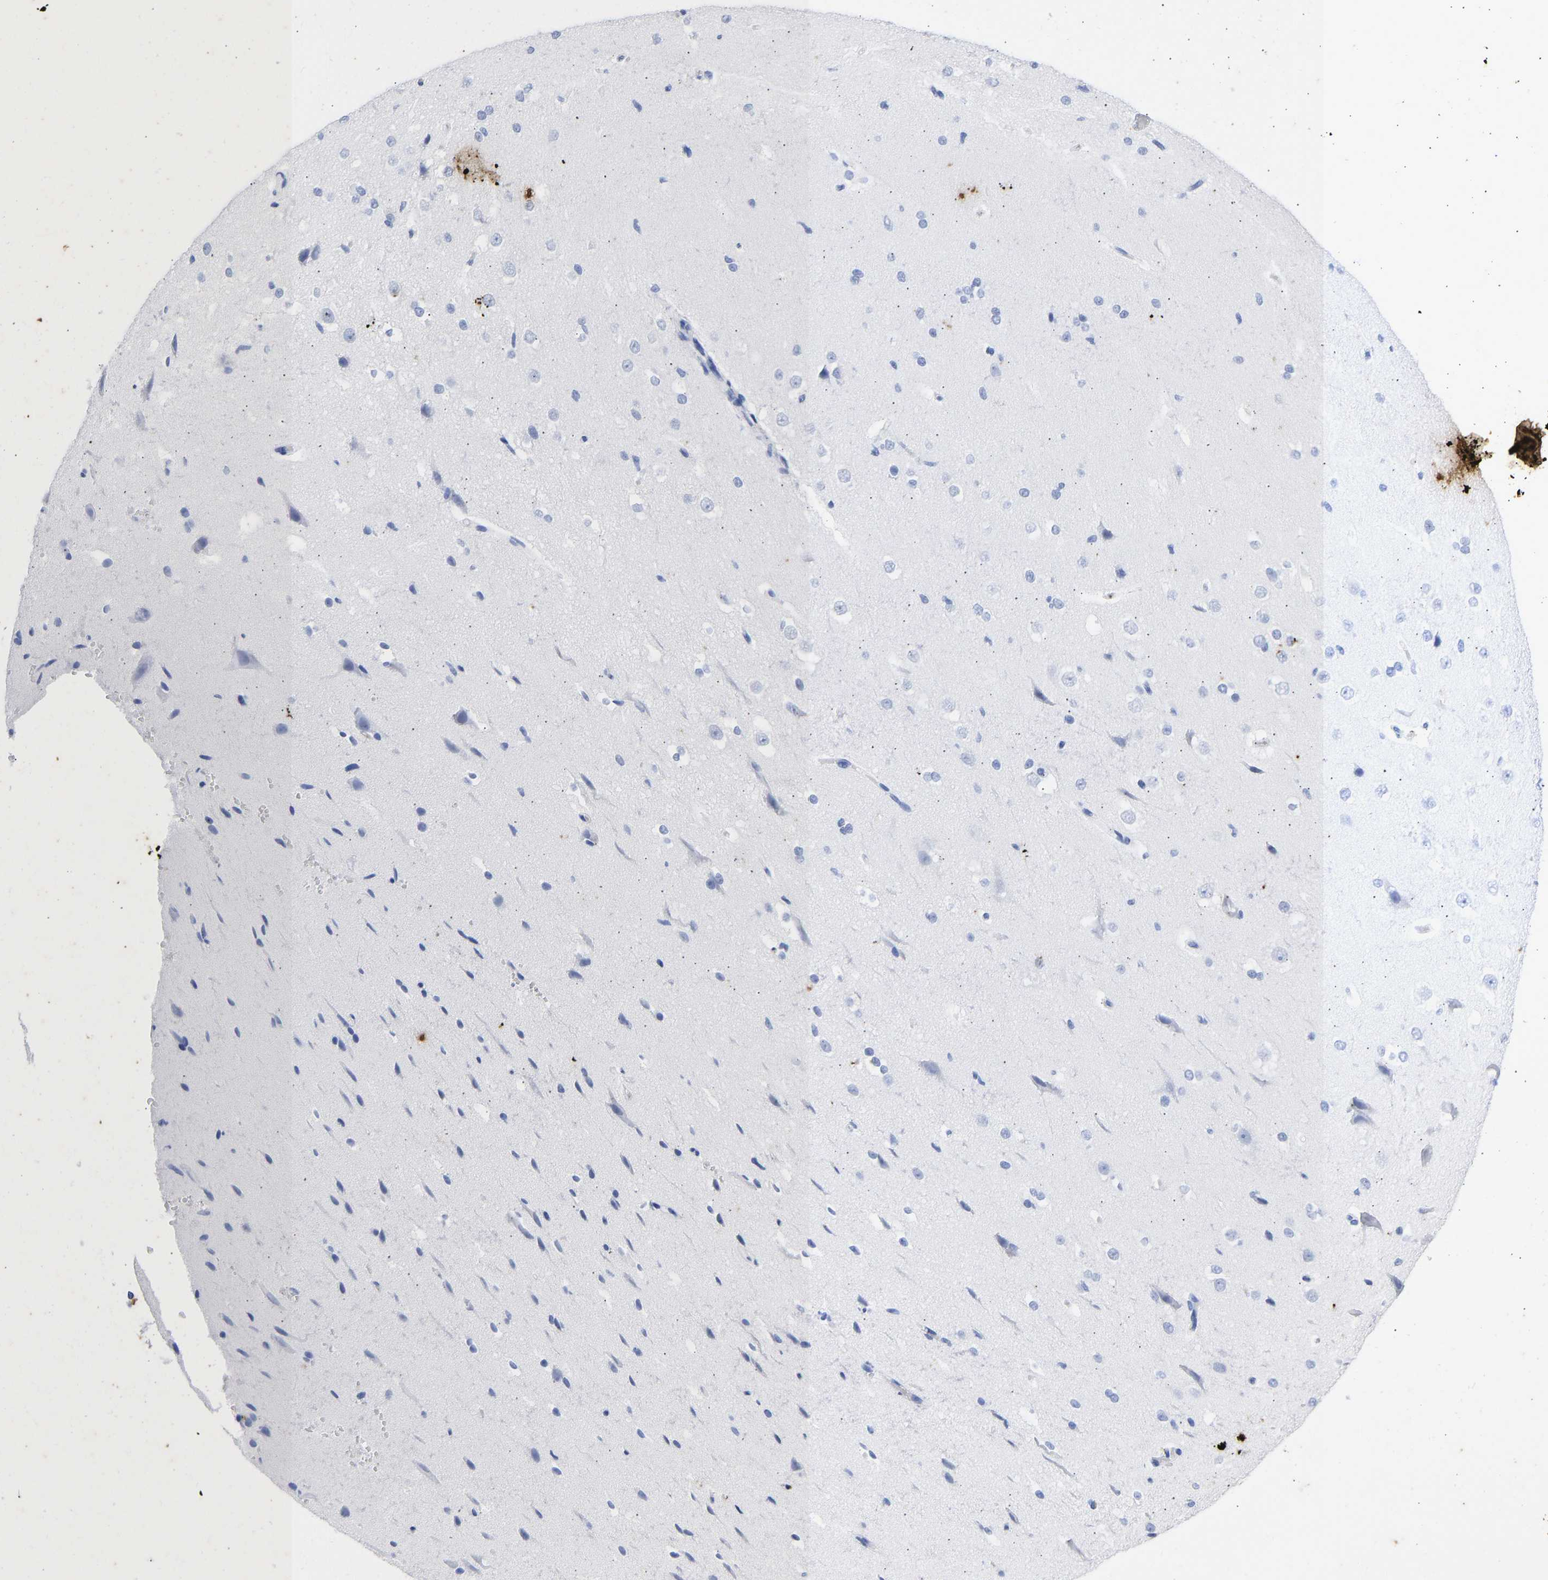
{"staining": {"intensity": "negative", "quantity": "none", "location": "none"}, "tissue": "cerebral cortex", "cell_type": "Endothelial cells", "image_type": "normal", "snomed": [{"axis": "morphology", "description": "Normal tissue, NOS"}, {"axis": "morphology", "description": "Developmental malformation"}, {"axis": "topography", "description": "Cerebral cortex"}], "caption": "Endothelial cells are negative for protein expression in normal human cerebral cortex.", "gene": "KRT1", "patient": {"sex": "female", "age": 30}}